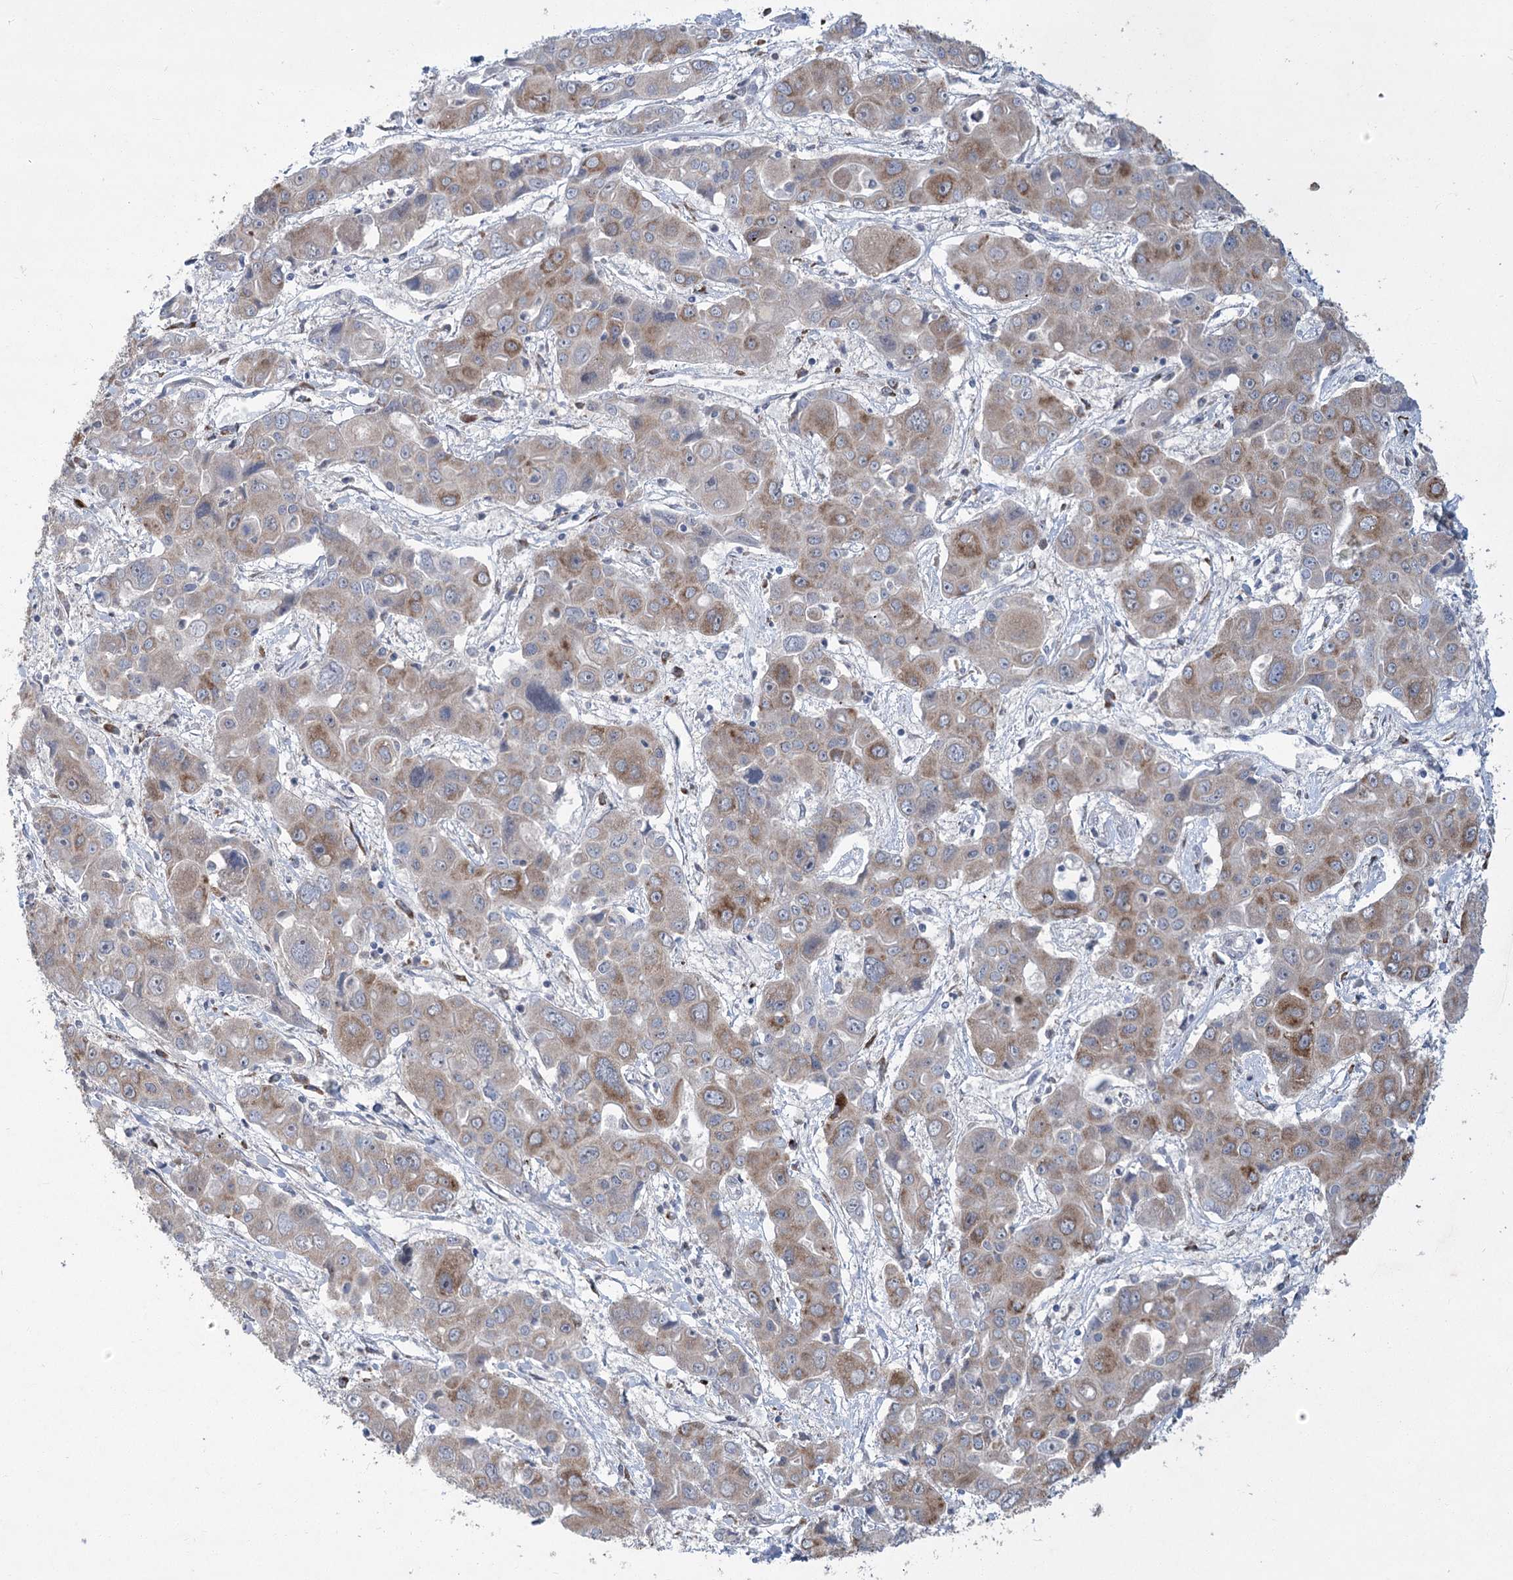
{"staining": {"intensity": "moderate", "quantity": "25%-75%", "location": "cytoplasmic/membranous"}, "tissue": "liver cancer", "cell_type": "Tumor cells", "image_type": "cancer", "snomed": [{"axis": "morphology", "description": "Cholangiocarcinoma"}, {"axis": "topography", "description": "Liver"}], "caption": "An immunohistochemistry (IHC) micrograph of neoplastic tissue is shown. Protein staining in brown highlights moderate cytoplasmic/membranous positivity in liver cancer within tumor cells. The staining is performed using DAB (3,3'-diaminobenzidine) brown chromogen to label protein expression. The nuclei are counter-stained blue using hematoxylin.", "gene": "GCNT4", "patient": {"sex": "male", "age": 67}}